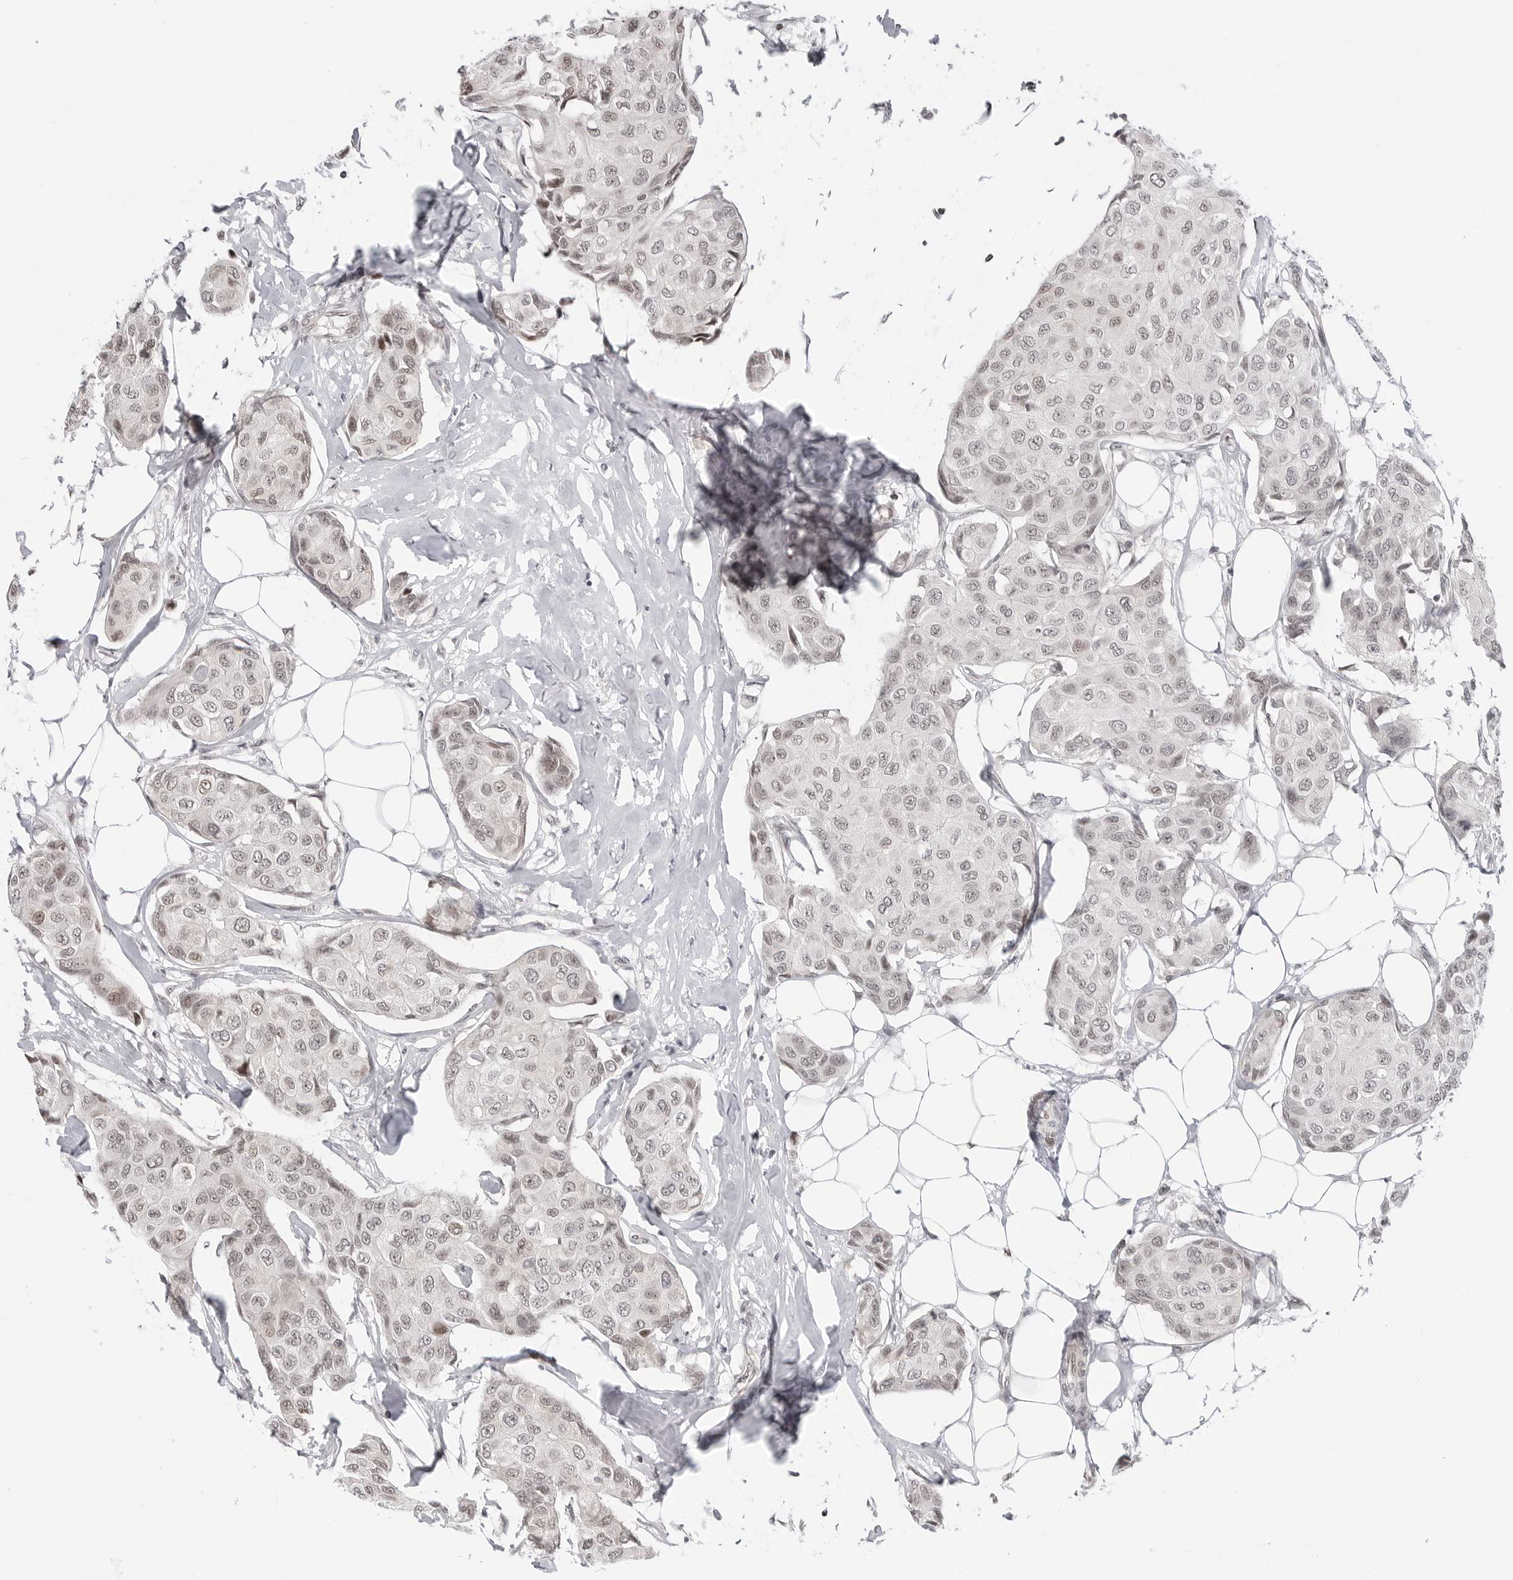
{"staining": {"intensity": "weak", "quantity": "<25%", "location": "nuclear"}, "tissue": "breast cancer", "cell_type": "Tumor cells", "image_type": "cancer", "snomed": [{"axis": "morphology", "description": "Duct carcinoma"}, {"axis": "topography", "description": "Breast"}], "caption": "There is no significant positivity in tumor cells of breast invasive ductal carcinoma.", "gene": "C8orf33", "patient": {"sex": "female", "age": 80}}